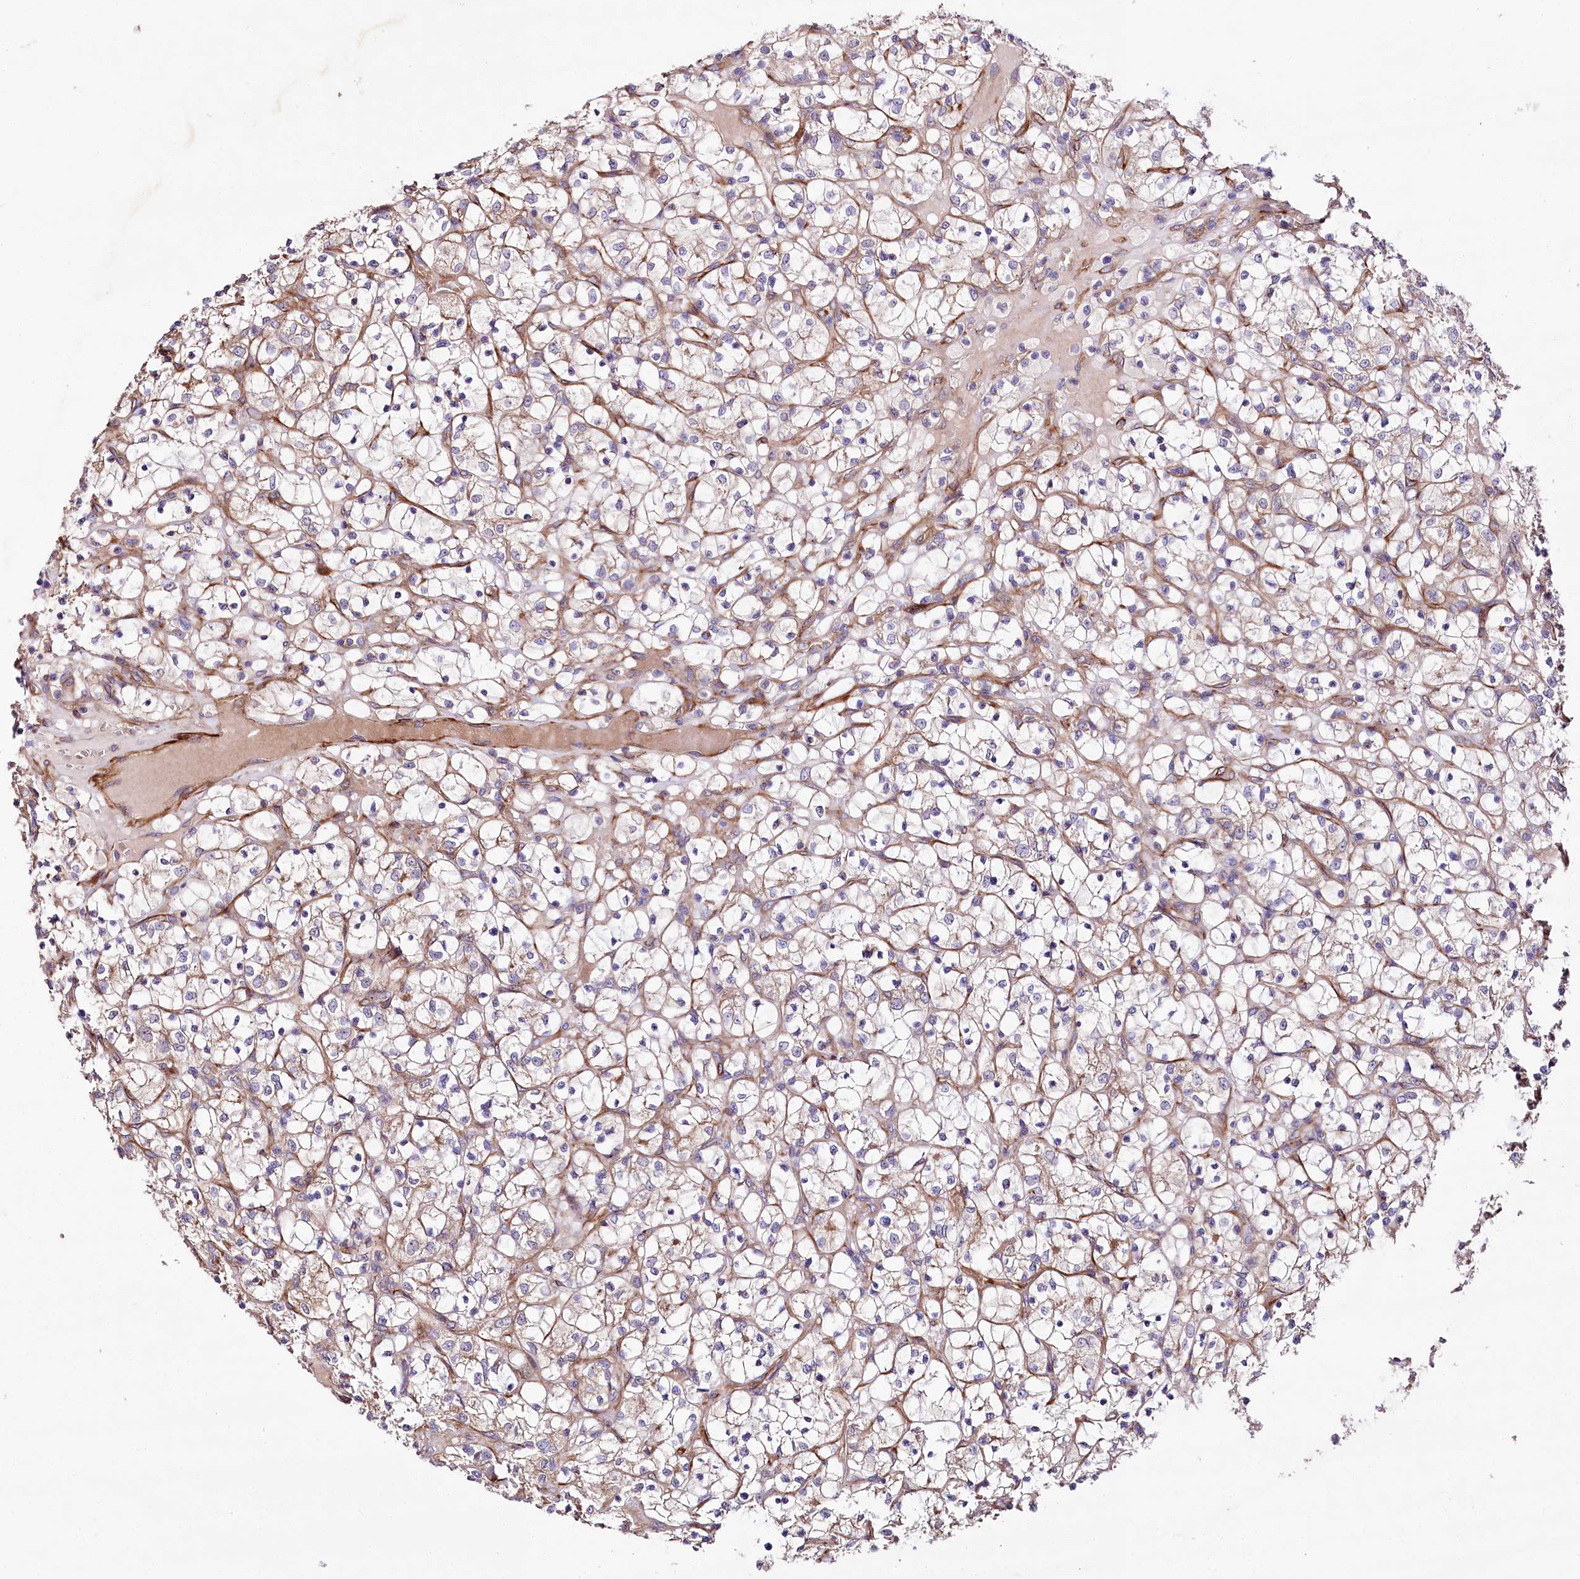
{"staining": {"intensity": "weak", "quantity": "25%-75%", "location": "cytoplasmic/membranous"}, "tissue": "renal cancer", "cell_type": "Tumor cells", "image_type": "cancer", "snomed": [{"axis": "morphology", "description": "Adenocarcinoma, NOS"}, {"axis": "topography", "description": "Kidney"}], "caption": "The image reveals staining of renal cancer, revealing weak cytoplasmic/membranous protein positivity (brown color) within tumor cells. (IHC, brightfield microscopy, high magnification).", "gene": "SPATS2", "patient": {"sex": "female", "age": 69}}